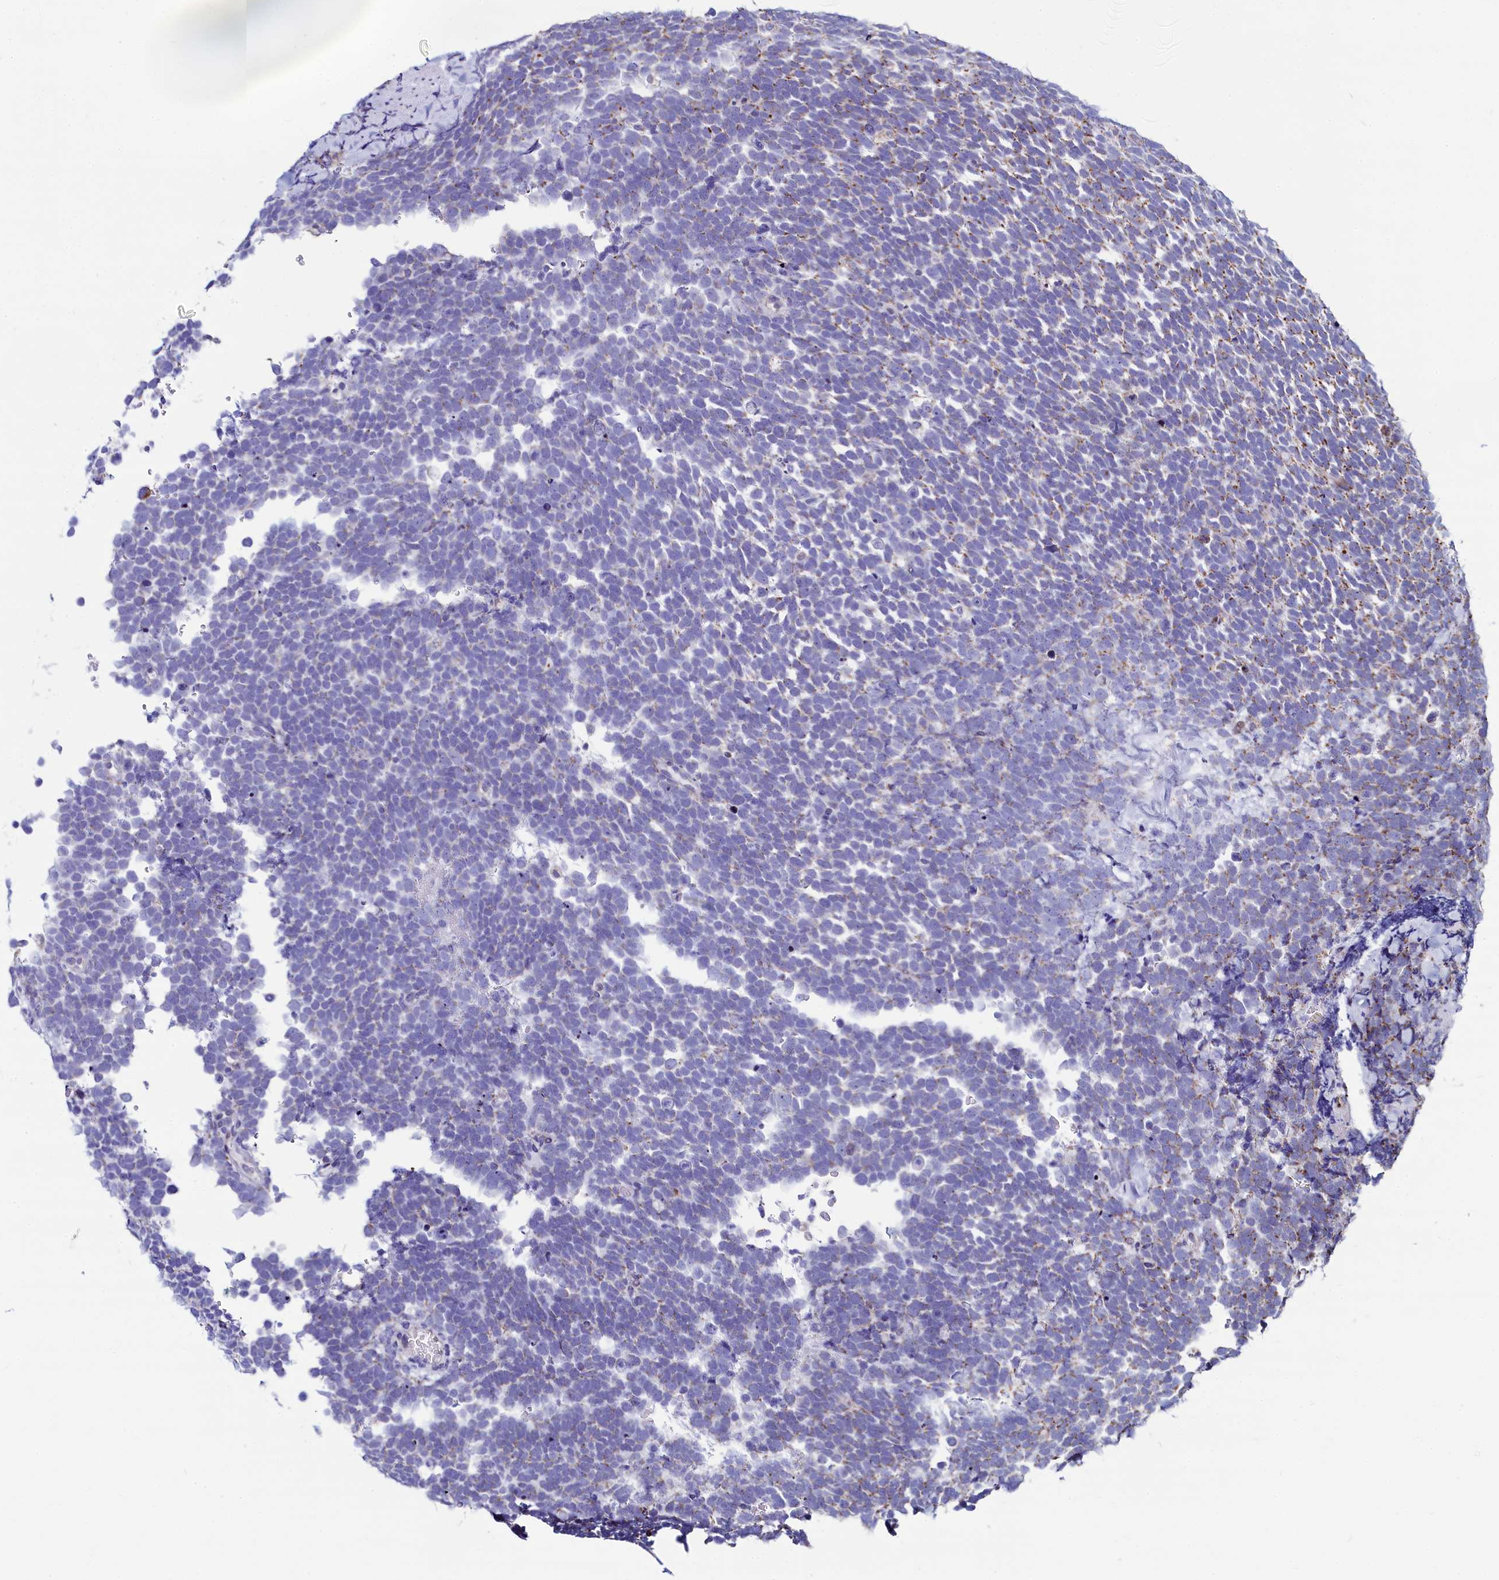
{"staining": {"intensity": "negative", "quantity": "none", "location": "none"}, "tissue": "urothelial cancer", "cell_type": "Tumor cells", "image_type": "cancer", "snomed": [{"axis": "morphology", "description": "Urothelial carcinoma, High grade"}, {"axis": "topography", "description": "Urinary bladder"}], "caption": "Urothelial carcinoma (high-grade) was stained to show a protein in brown. There is no significant staining in tumor cells.", "gene": "HDGFL3", "patient": {"sex": "female", "age": 82}}